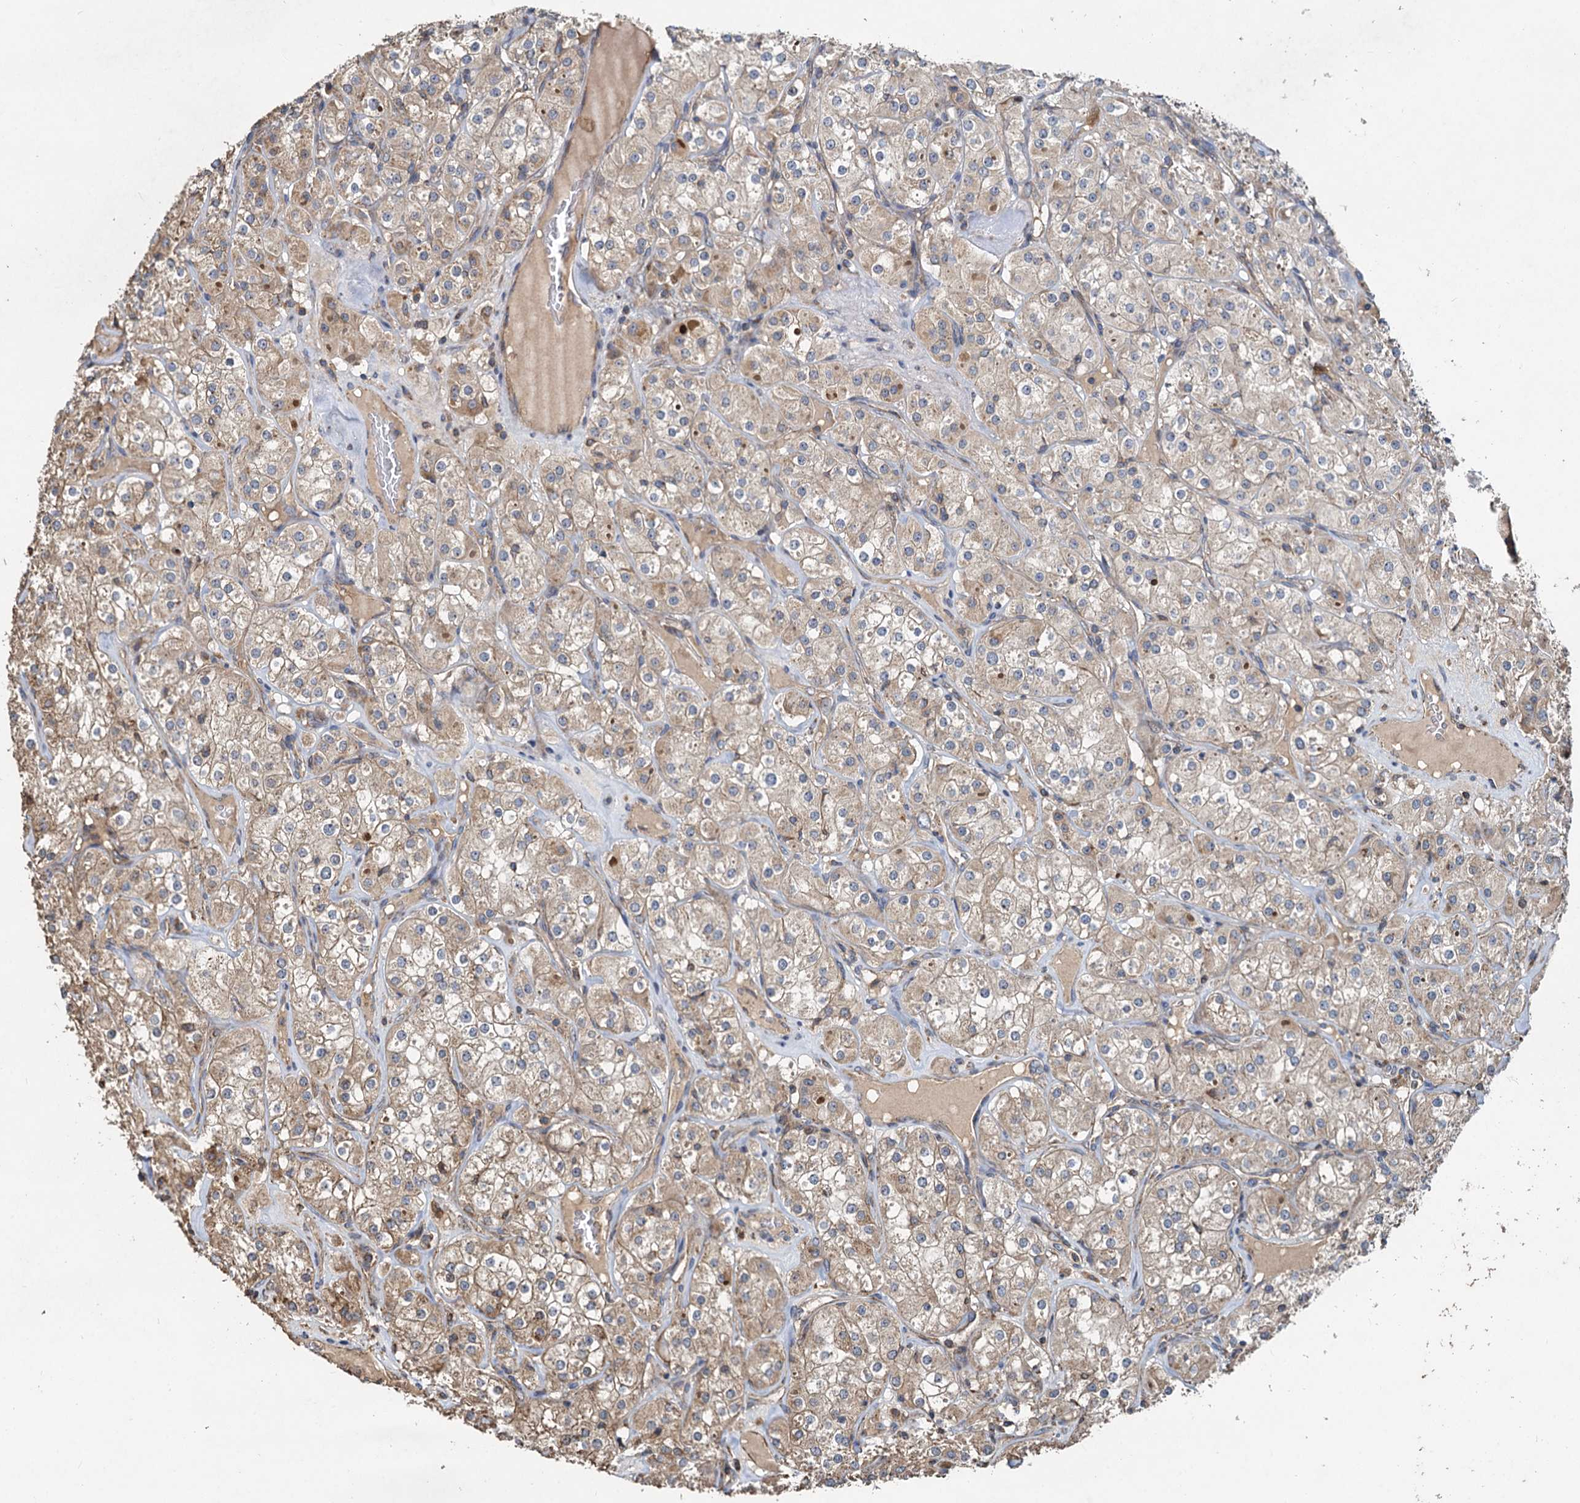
{"staining": {"intensity": "weak", "quantity": ">75%", "location": "cytoplasmic/membranous"}, "tissue": "renal cancer", "cell_type": "Tumor cells", "image_type": "cancer", "snomed": [{"axis": "morphology", "description": "Adenocarcinoma, NOS"}, {"axis": "topography", "description": "Kidney"}], "caption": "High-magnification brightfield microscopy of adenocarcinoma (renal) stained with DAB (brown) and counterstained with hematoxylin (blue). tumor cells exhibit weak cytoplasmic/membranous staining is present in about>75% of cells. (Stains: DAB (3,3'-diaminobenzidine) in brown, nuclei in blue, Microscopy: brightfield microscopy at high magnification).", "gene": "SDS", "patient": {"sex": "male", "age": 77}}